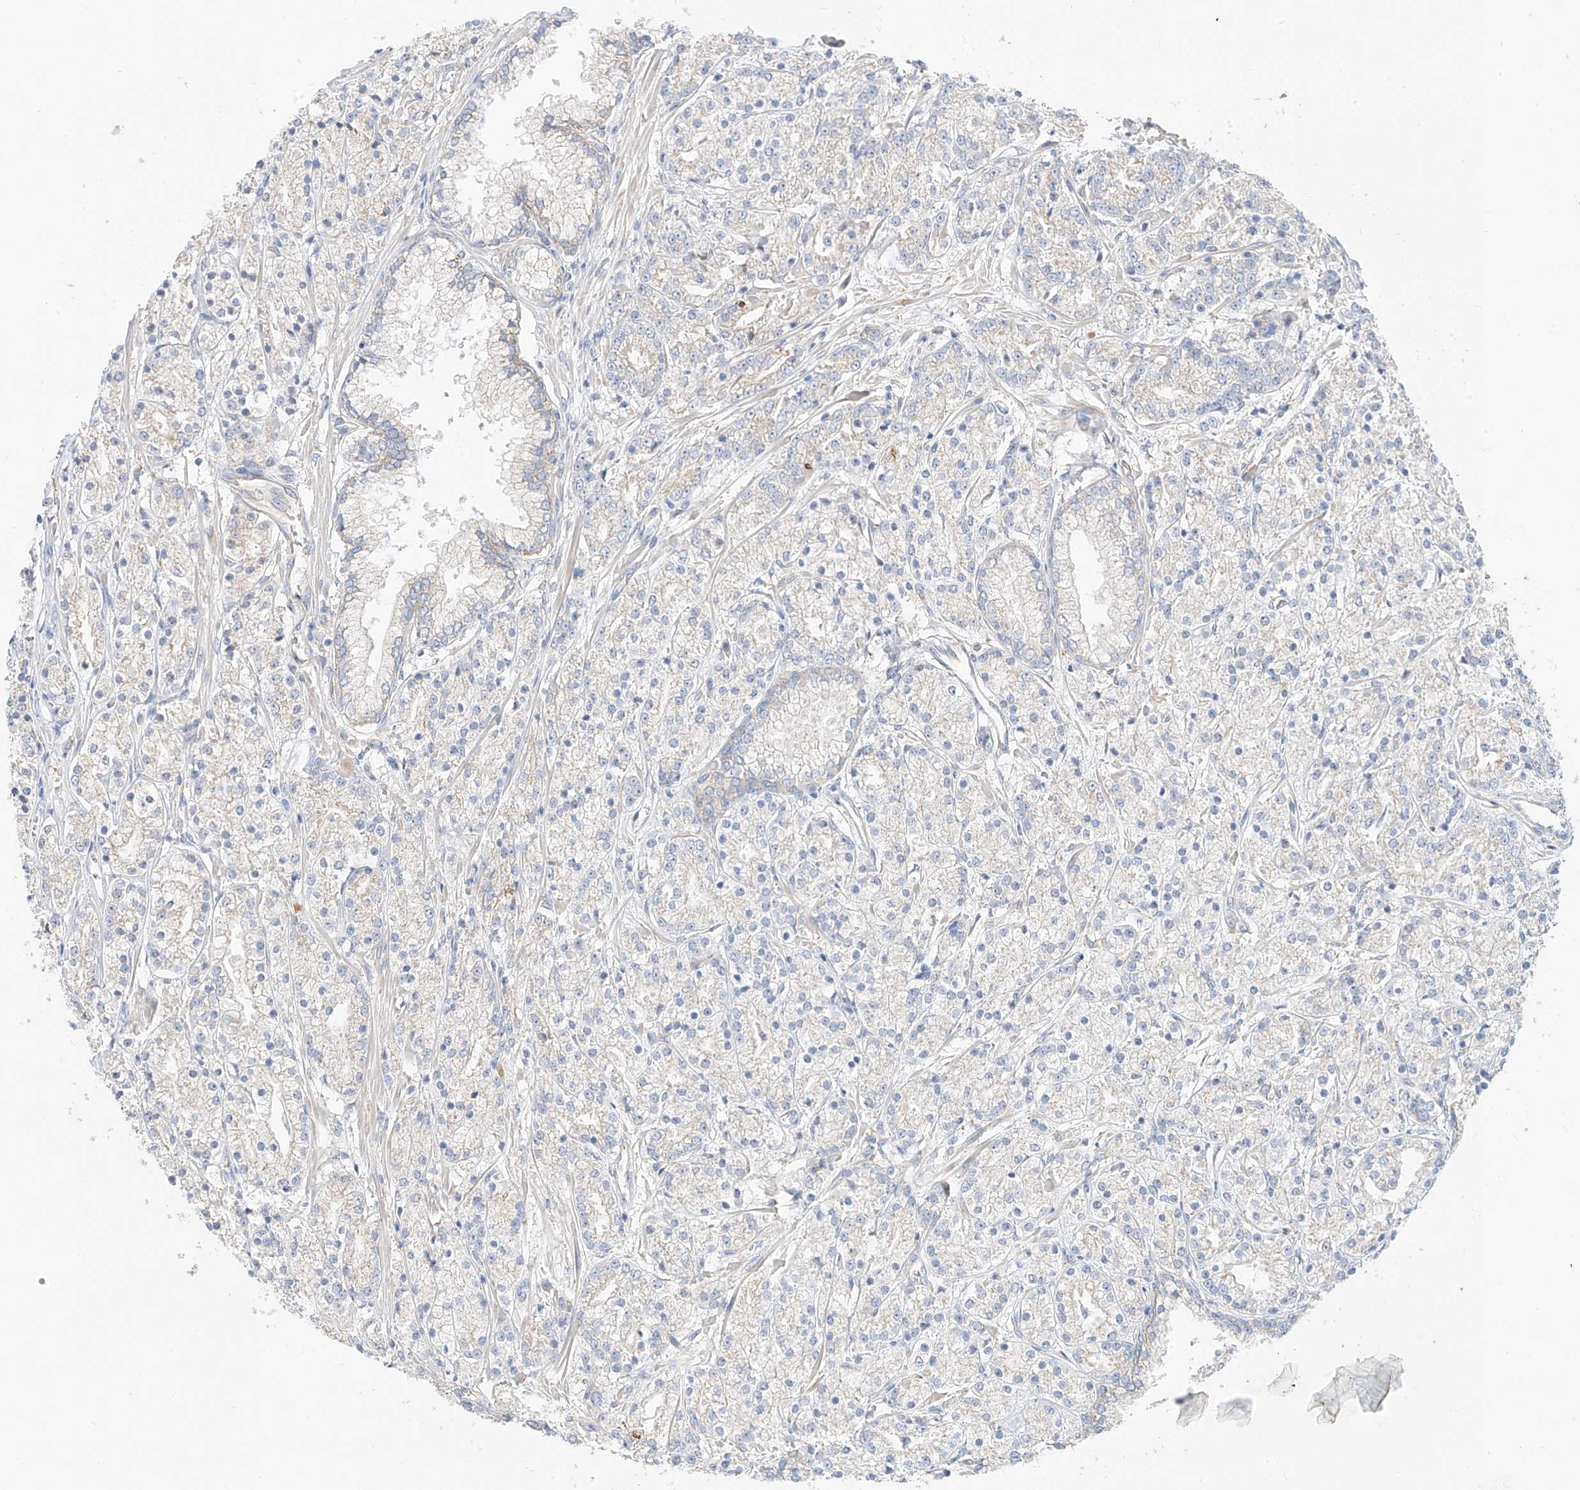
{"staining": {"intensity": "negative", "quantity": "none", "location": "none"}, "tissue": "prostate cancer", "cell_type": "Tumor cells", "image_type": "cancer", "snomed": [{"axis": "morphology", "description": "Adenocarcinoma, High grade"}, {"axis": "topography", "description": "Prostate"}], "caption": "The micrograph demonstrates no staining of tumor cells in prostate cancer.", "gene": "RASA2", "patient": {"sex": "male", "age": 69}}